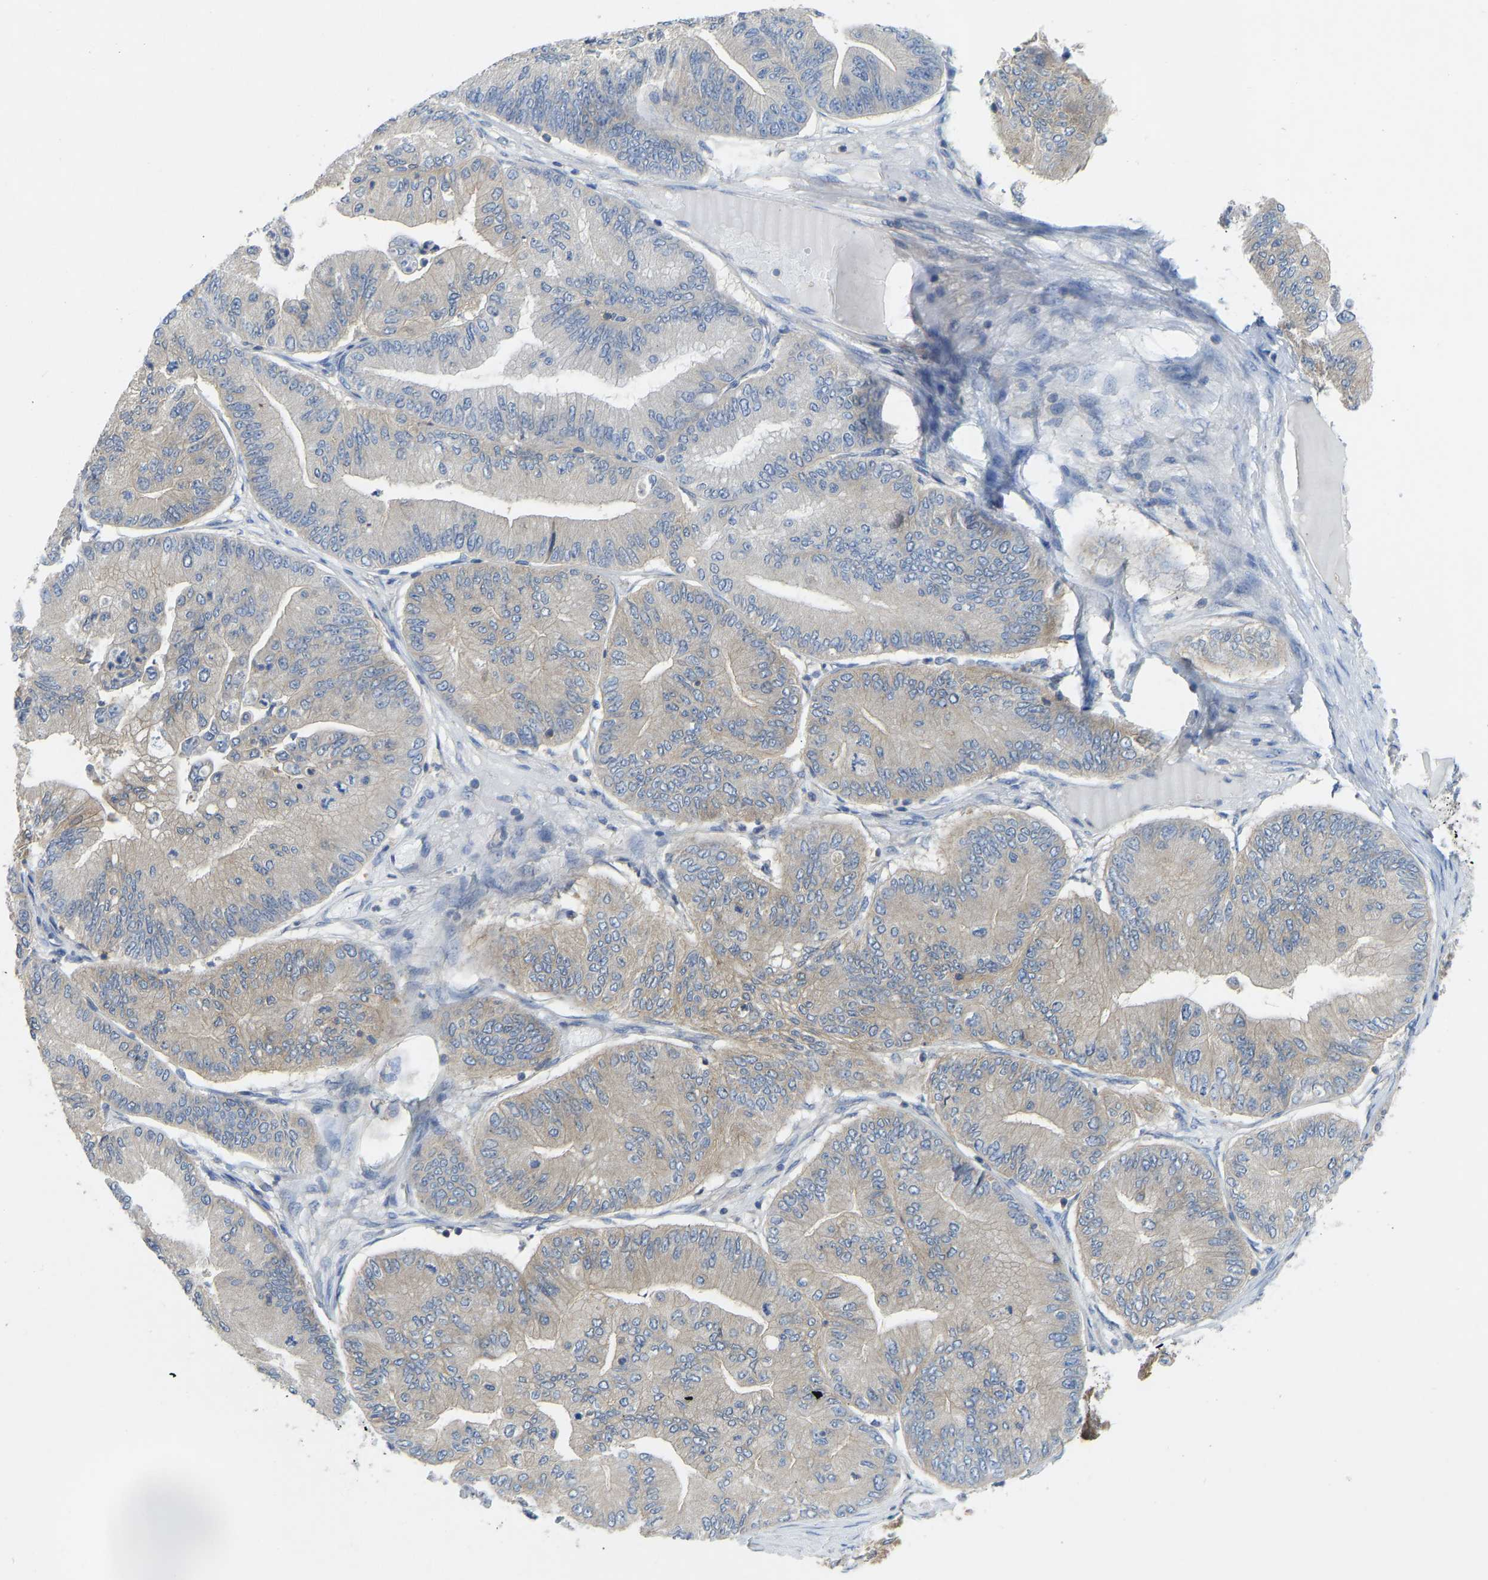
{"staining": {"intensity": "weak", "quantity": ">75%", "location": "cytoplasmic/membranous"}, "tissue": "ovarian cancer", "cell_type": "Tumor cells", "image_type": "cancer", "snomed": [{"axis": "morphology", "description": "Cystadenocarcinoma, mucinous, NOS"}, {"axis": "topography", "description": "Ovary"}], "caption": "A brown stain highlights weak cytoplasmic/membranous positivity of a protein in ovarian cancer (mucinous cystadenocarcinoma) tumor cells.", "gene": "PPP3CA", "patient": {"sex": "female", "age": 61}}